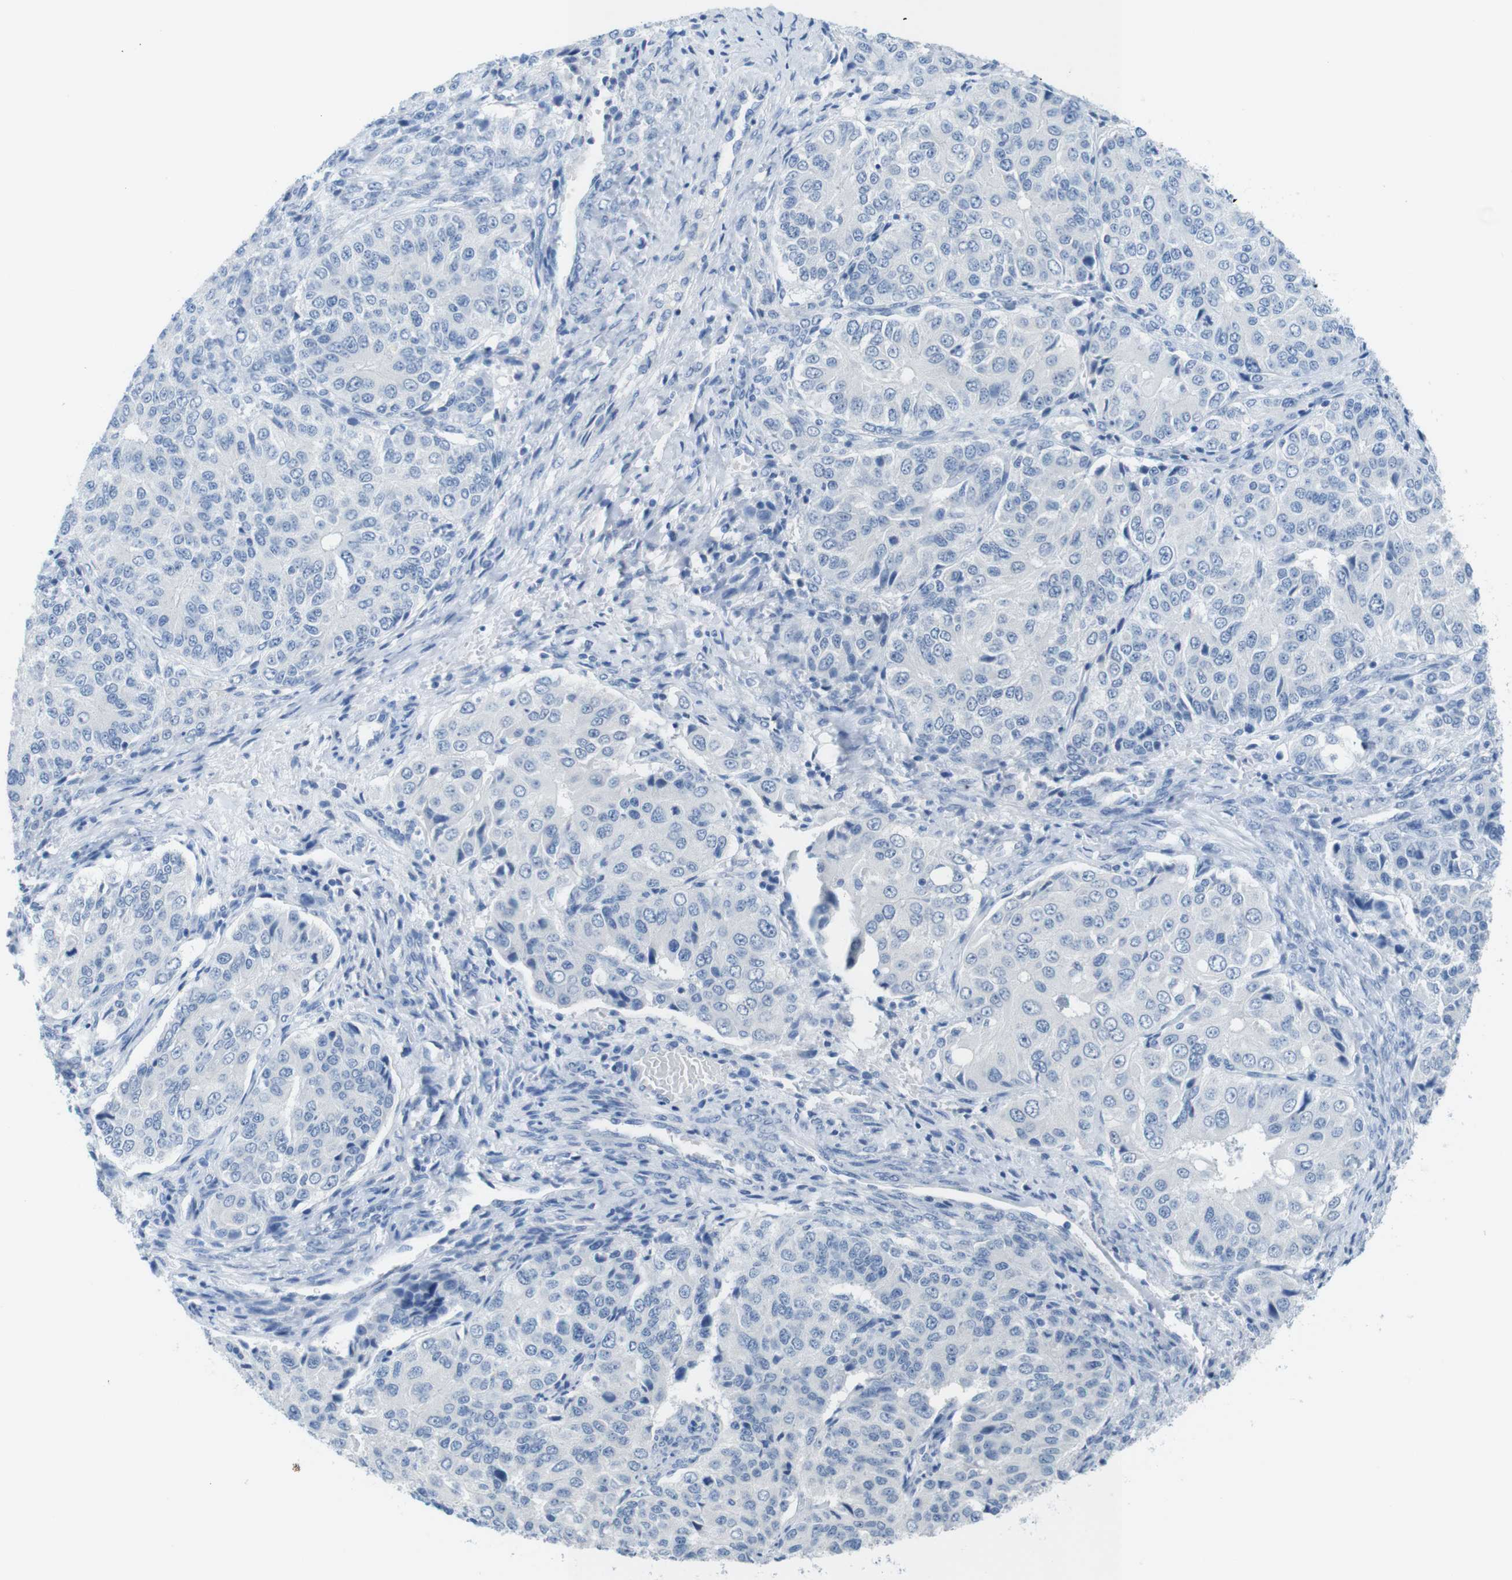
{"staining": {"intensity": "negative", "quantity": "none", "location": "none"}, "tissue": "ovarian cancer", "cell_type": "Tumor cells", "image_type": "cancer", "snomed": [{"axis": "morphology", "description": "Carcinoma, endometroid"}, {"axis": "topography", "description": "Ovary"}], "caption": "Immunohistochemistry (IHC) image of neoplastic tissue: endometroid carcinoma (ovarian) stained with DAB exhibits no significant protein positivity in tumor cells.", "gene": "OPN1SW", "patient": {"sex": "female", "age": 51}}